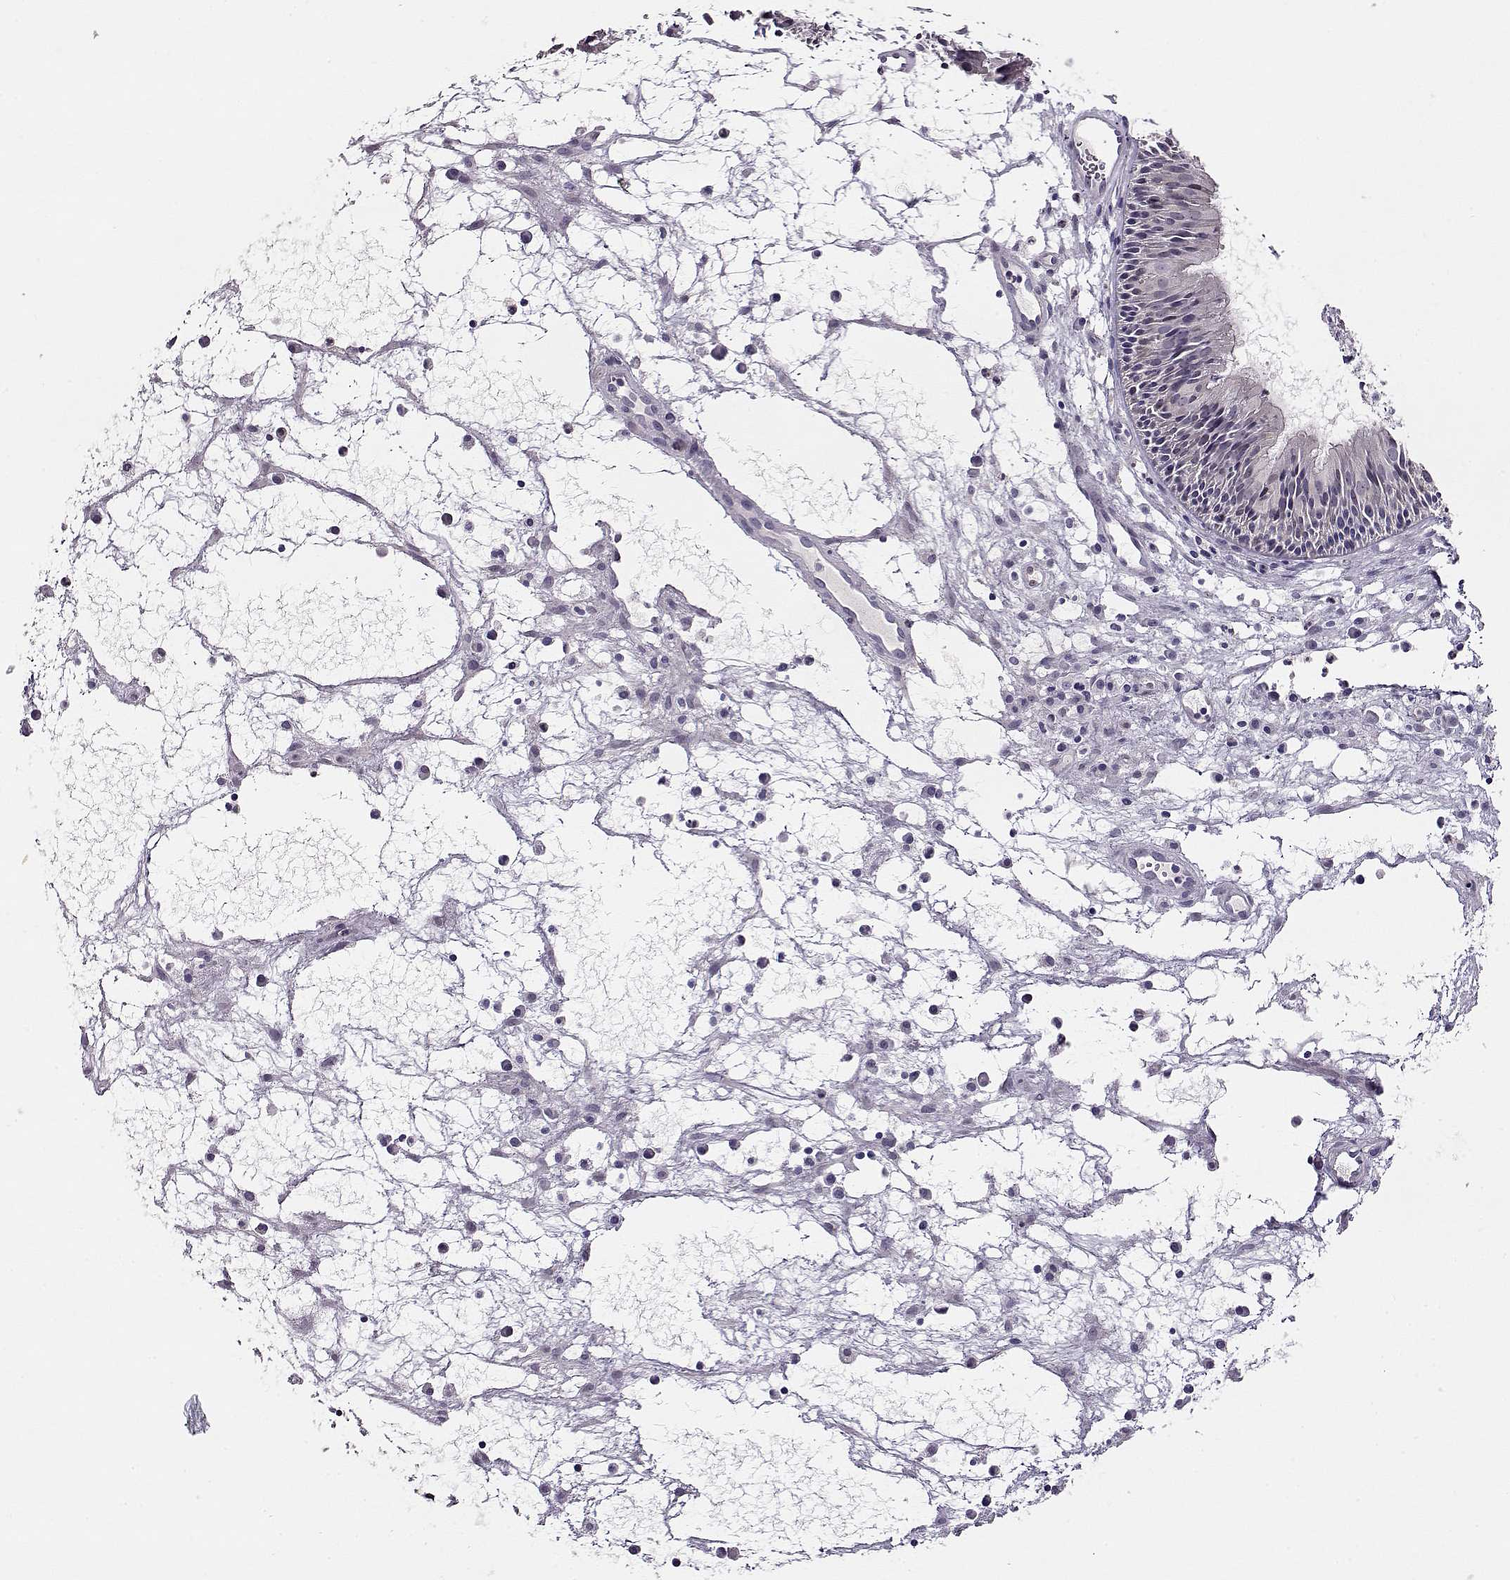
{"staining": {"intensity": "negative", "quantity": "none", "location": "none"}, "tissue": "nasopharynx", "cell_type": "Respiratory epithelial cells", "image_type": "normal", "snomed": [{"axis": "morphology", "description": "Normal tissue, NOS"}, {"axis": "topography", "description": "Nasopharynx"}], "caption": "Benign nasopharynx was stained to show a protein in brown. There is no significant expression in respiratory epithelial cells.", "gene": "CCR8", "patient": {"sex": "male", "age": 31}}